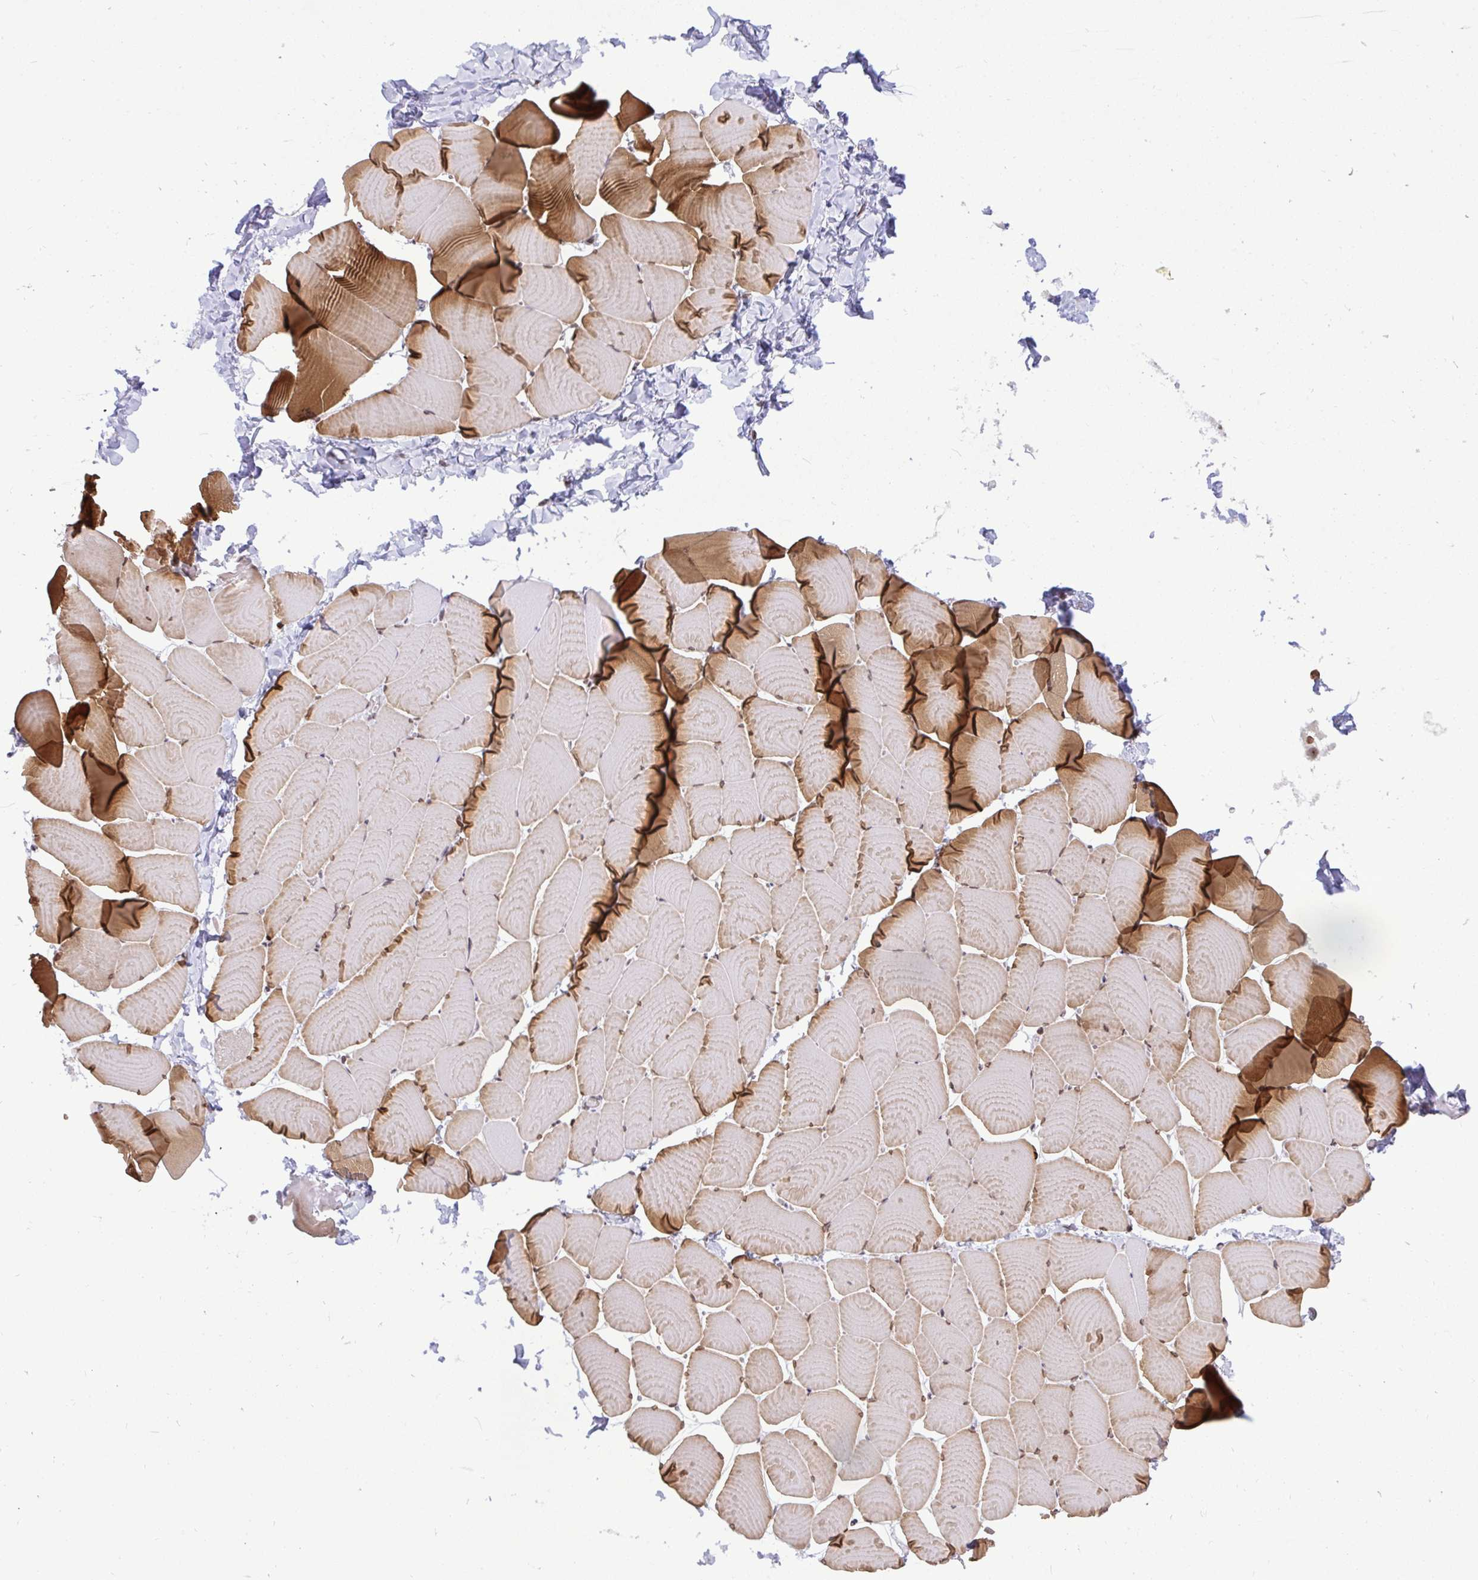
{"staining": {"intensity": "strong", "quantity": "25%-75%", "location": "cytoplasmic/membranous,nuclear"}, "tissue": "skeletal muscle", "cell_type": "Myocytes", "image_type": "normal", "snomed": [{"axis": "morphology", "description": "Normal tissue, NOS"}, {"axis": "topography", "description": "Skeletal muscle"}], "caption": "Strong cytoplasmic/membranous,nuclear protein expression is identified in approximately 25%-75% of myocytes in skeletal muscle.", "gene": "JPT1", "patient": {"sex": "male", "age": 25}}